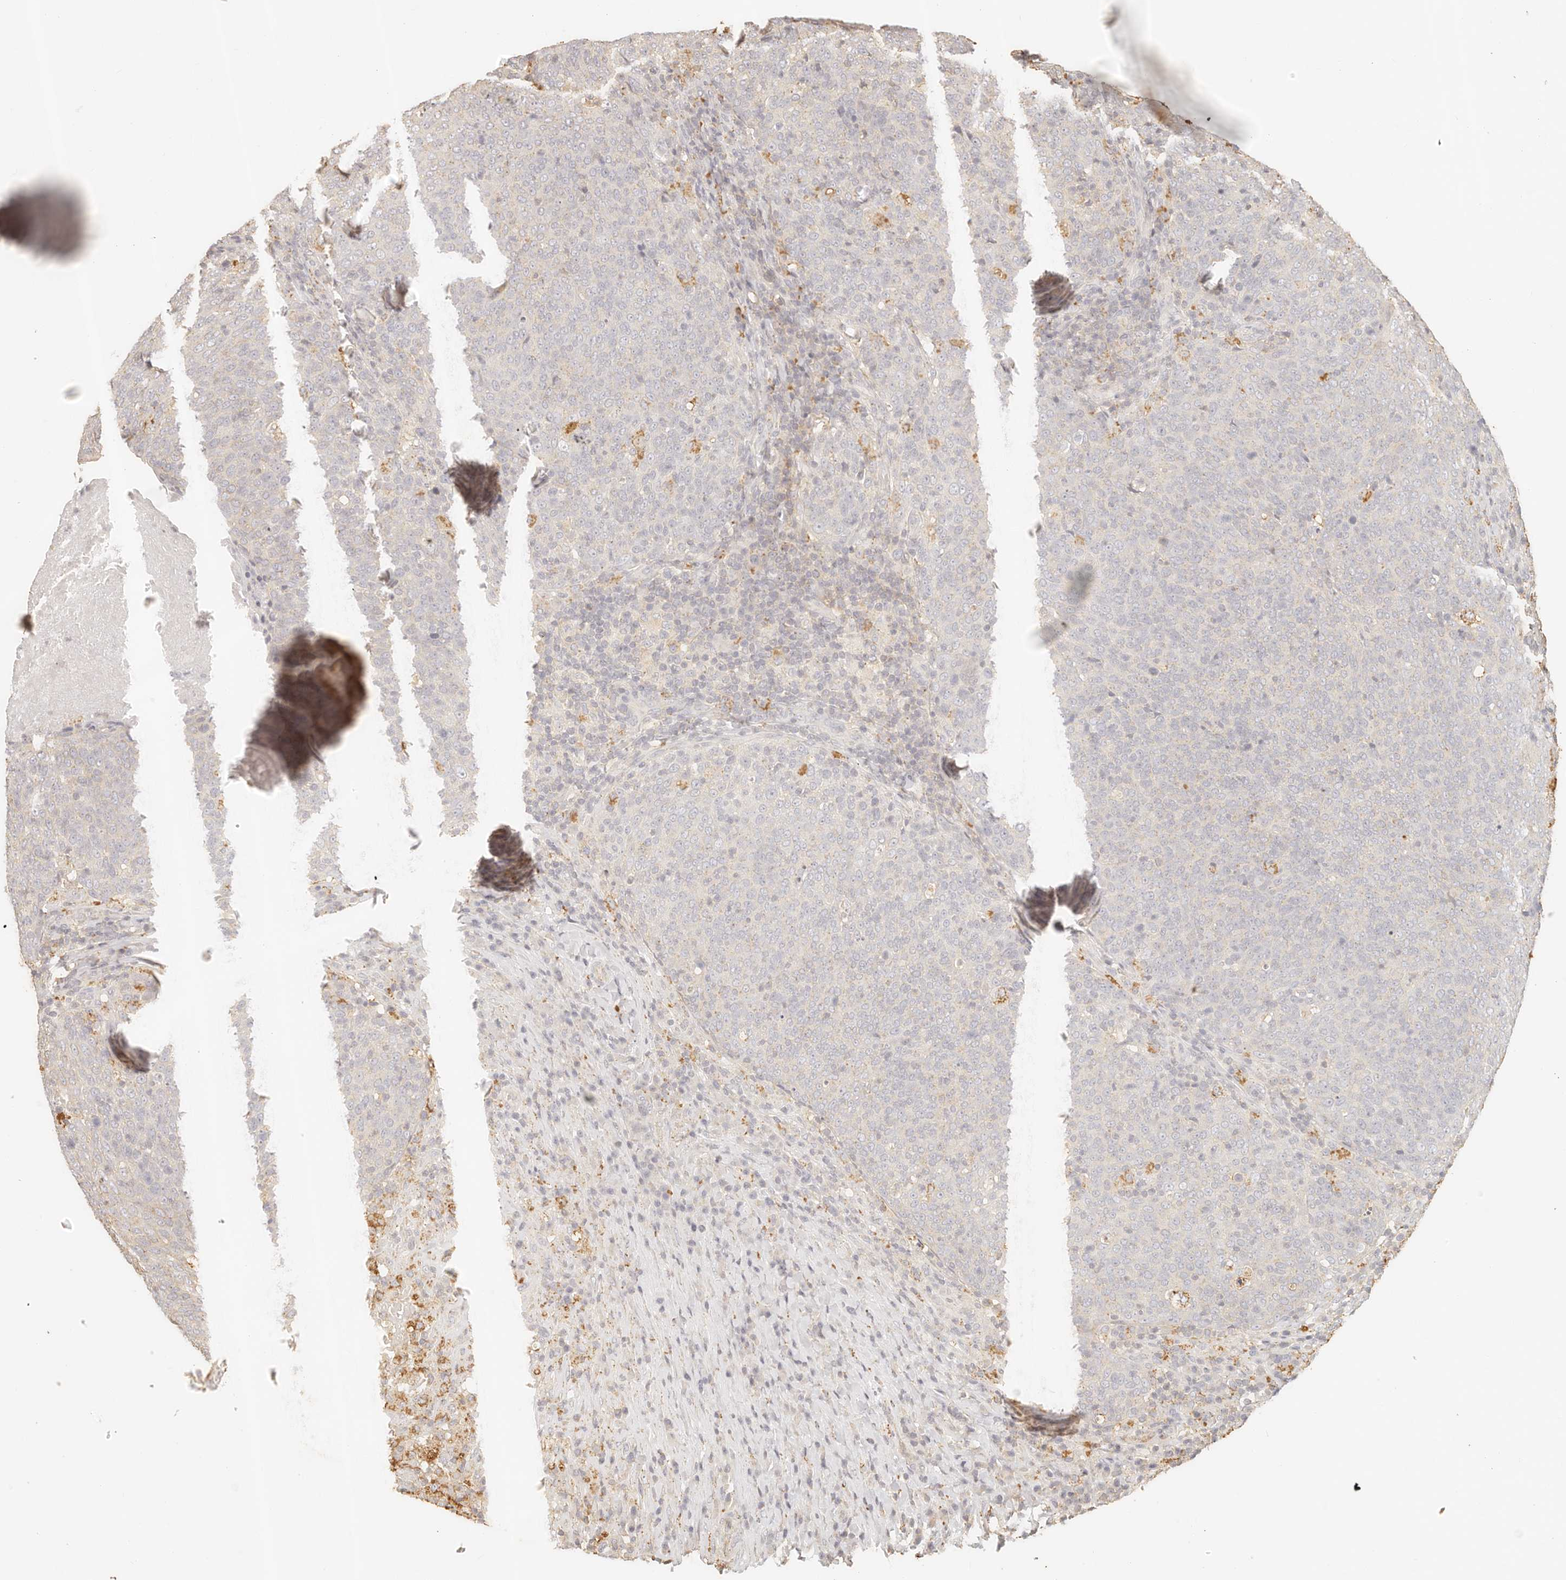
{"staining": {"intensity": "negative", "quantity": "none", "location": "none"}, "tissue": "head and neck cancer", "cell_type": "Tumor cells", "image_type": "cancer", "snomed": [{"axis": "morphology", "description": "Squamous cell carcinoma, NOS"}, {"axis": "morphology", "description": "Squamous cell carcinoma, metastatic, NOS"}, {"axis": "topography", "description": "Lymph node"}, {"axis": "topography", "description": "Head-Neck"}], "caption": "Image shows no protein expression in tumor cells of head and neck cancer (squamous cell carcinoma) tissue.", "gene": "CNMD", "patient": {"sex": "male", "age": 62}}